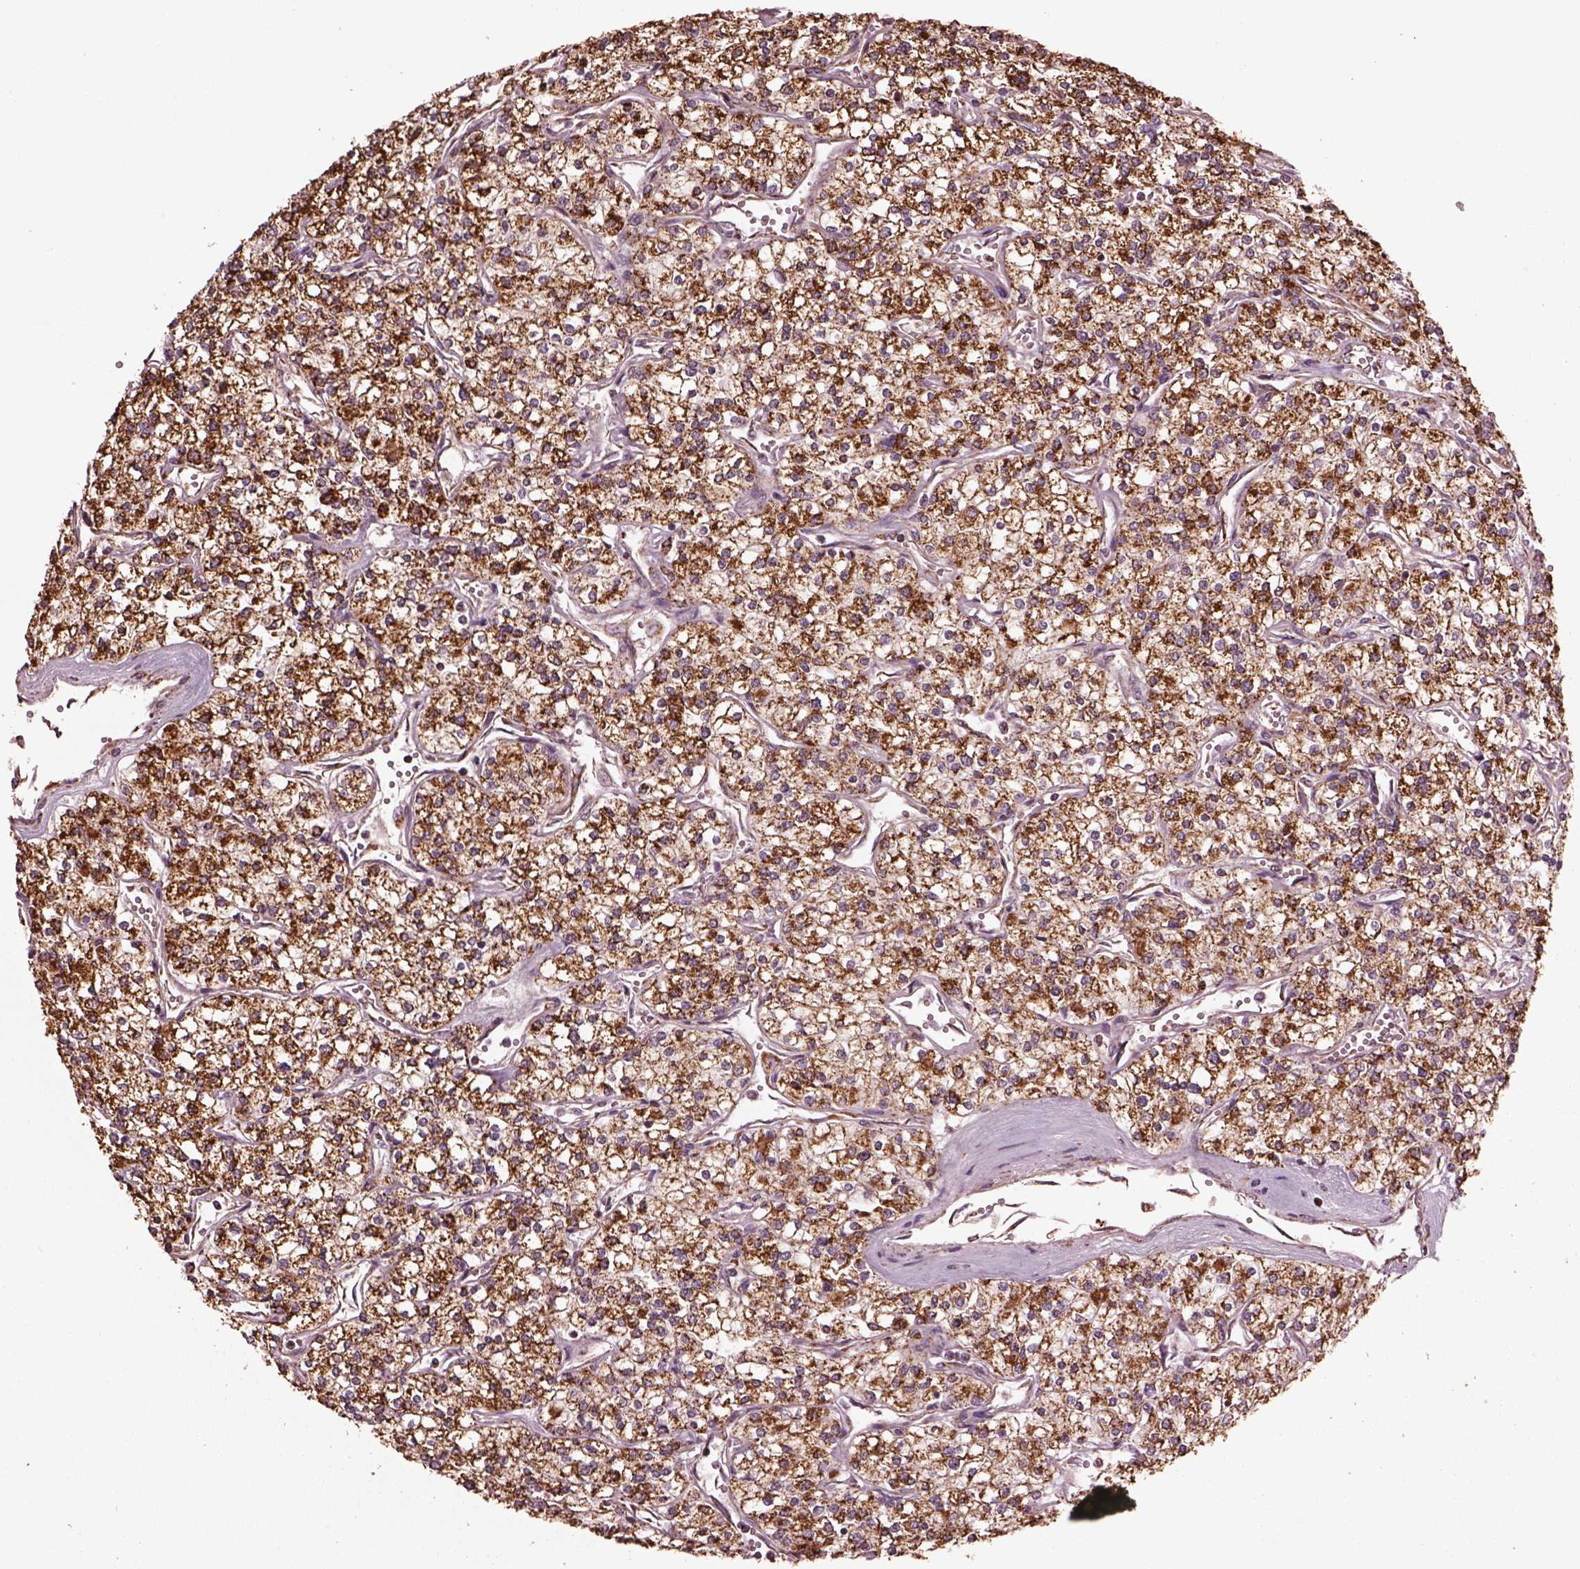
{"staining": {"intensity": "moderate", "quantity": ">75%", "location": "cytoplasmic/membranous"}, "tissue": "renal cancer", "cell_type": "Tumor cells", "image_type": "cancer", "snomed": [{"axis": "morphology", "description": "Adenocarcinoma, NOS"}, {"axis": "topography", "description": "Kidney"}], "caption": "A photomicrograph of human renal adenocarcinoma stained for a protein shows moderate cytoplasmic/membranous brown staining in tumor cells.", "gene": "TMEM254", "patient": {"sex": "male", "age": 80}}